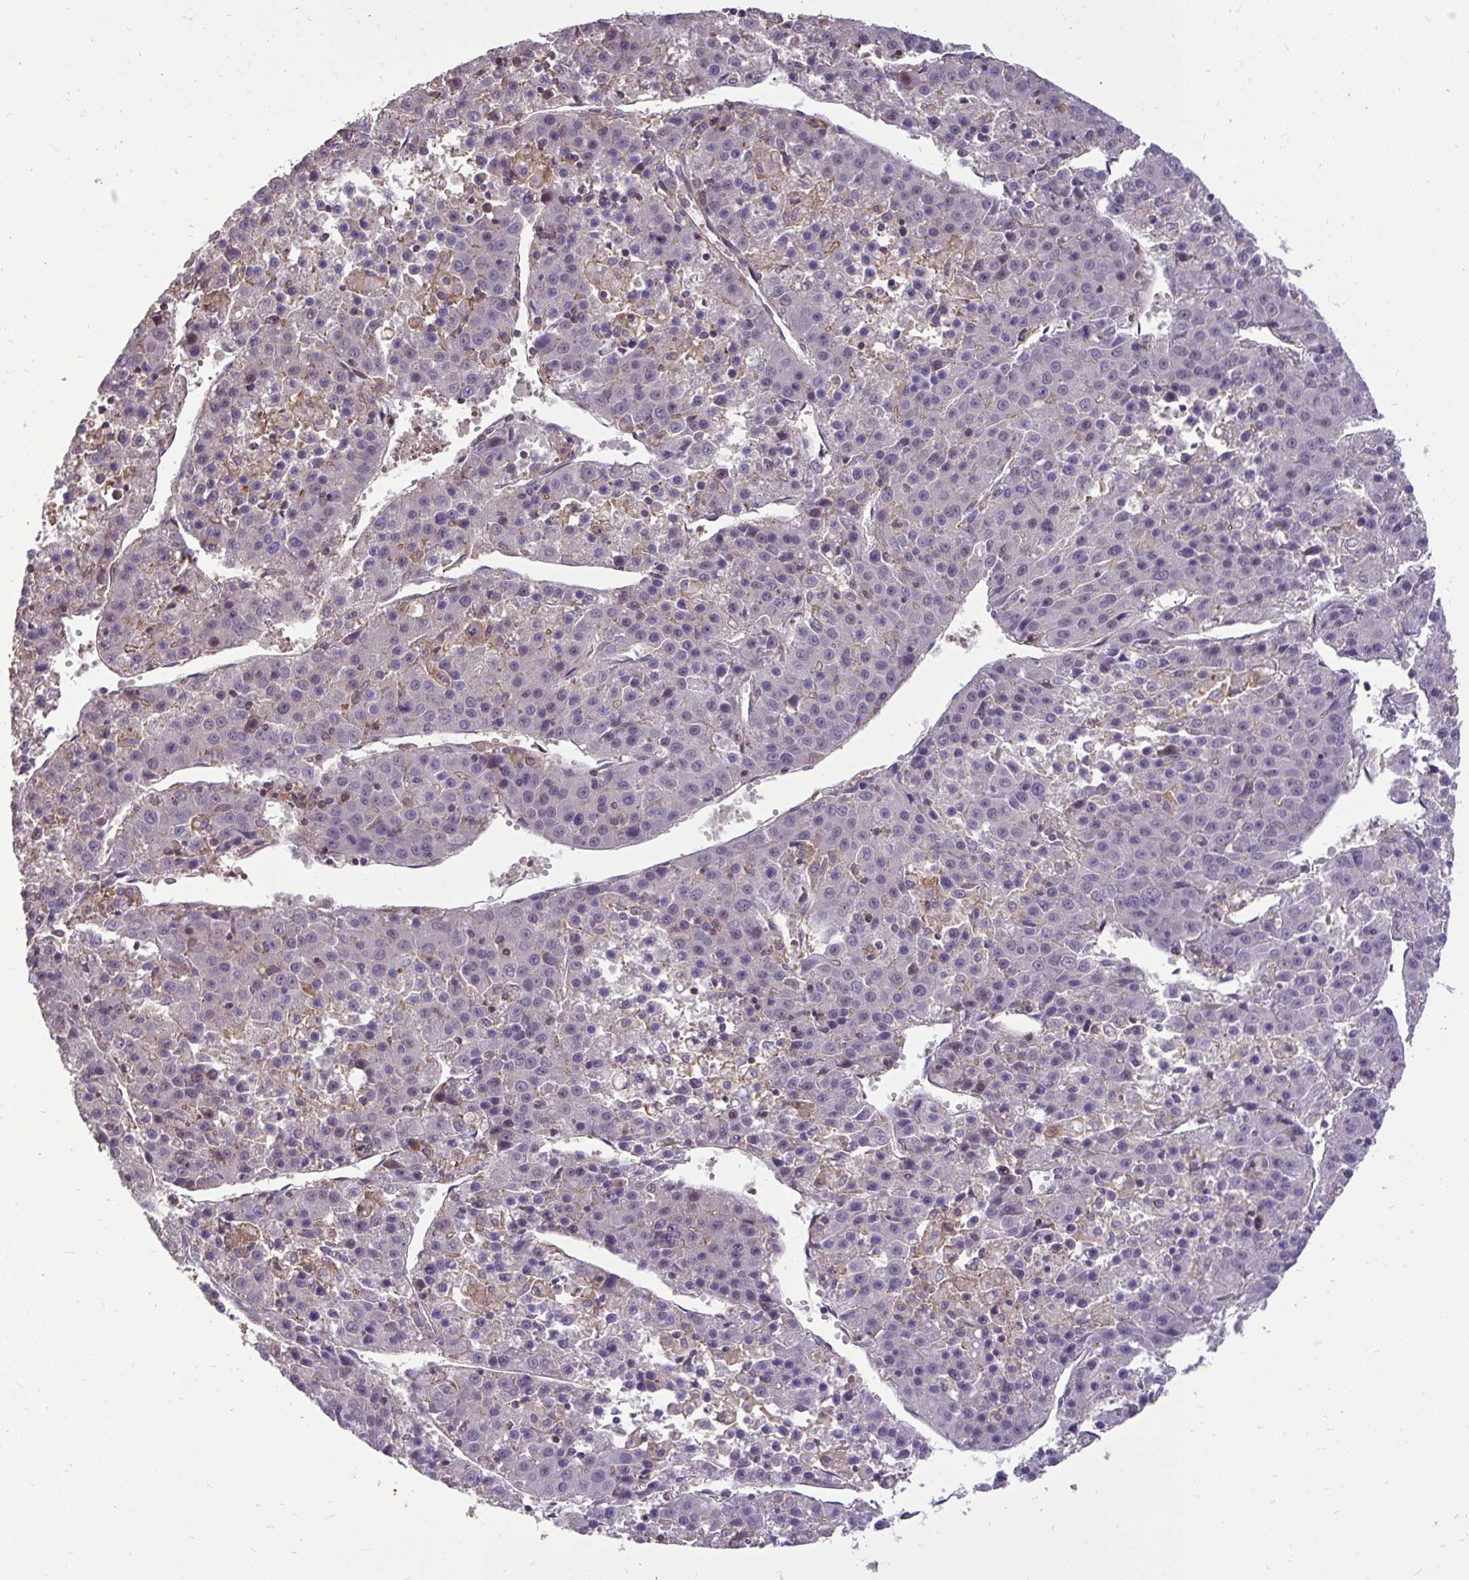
{"staining": {"intensity": "negative", "quantity": "none", "location": "none"}, "tissue": "liver cancer", "cell_type": "Tumor cells", "image_type": "cancer", "snomed": [{"axis": "morphology", "description": "Carcinoma, Hepatocellular, NOS"}, {"axis": "topography", "description": "Liver"}], "caption": "High power microscopy photomicrograph of an IHC photomicrograph of liver hepatocellular carcinoma, revealing no significant staining in tumor cells.", "gene": "IGFL2", "patient": {"sex": "female", "age": 53}}